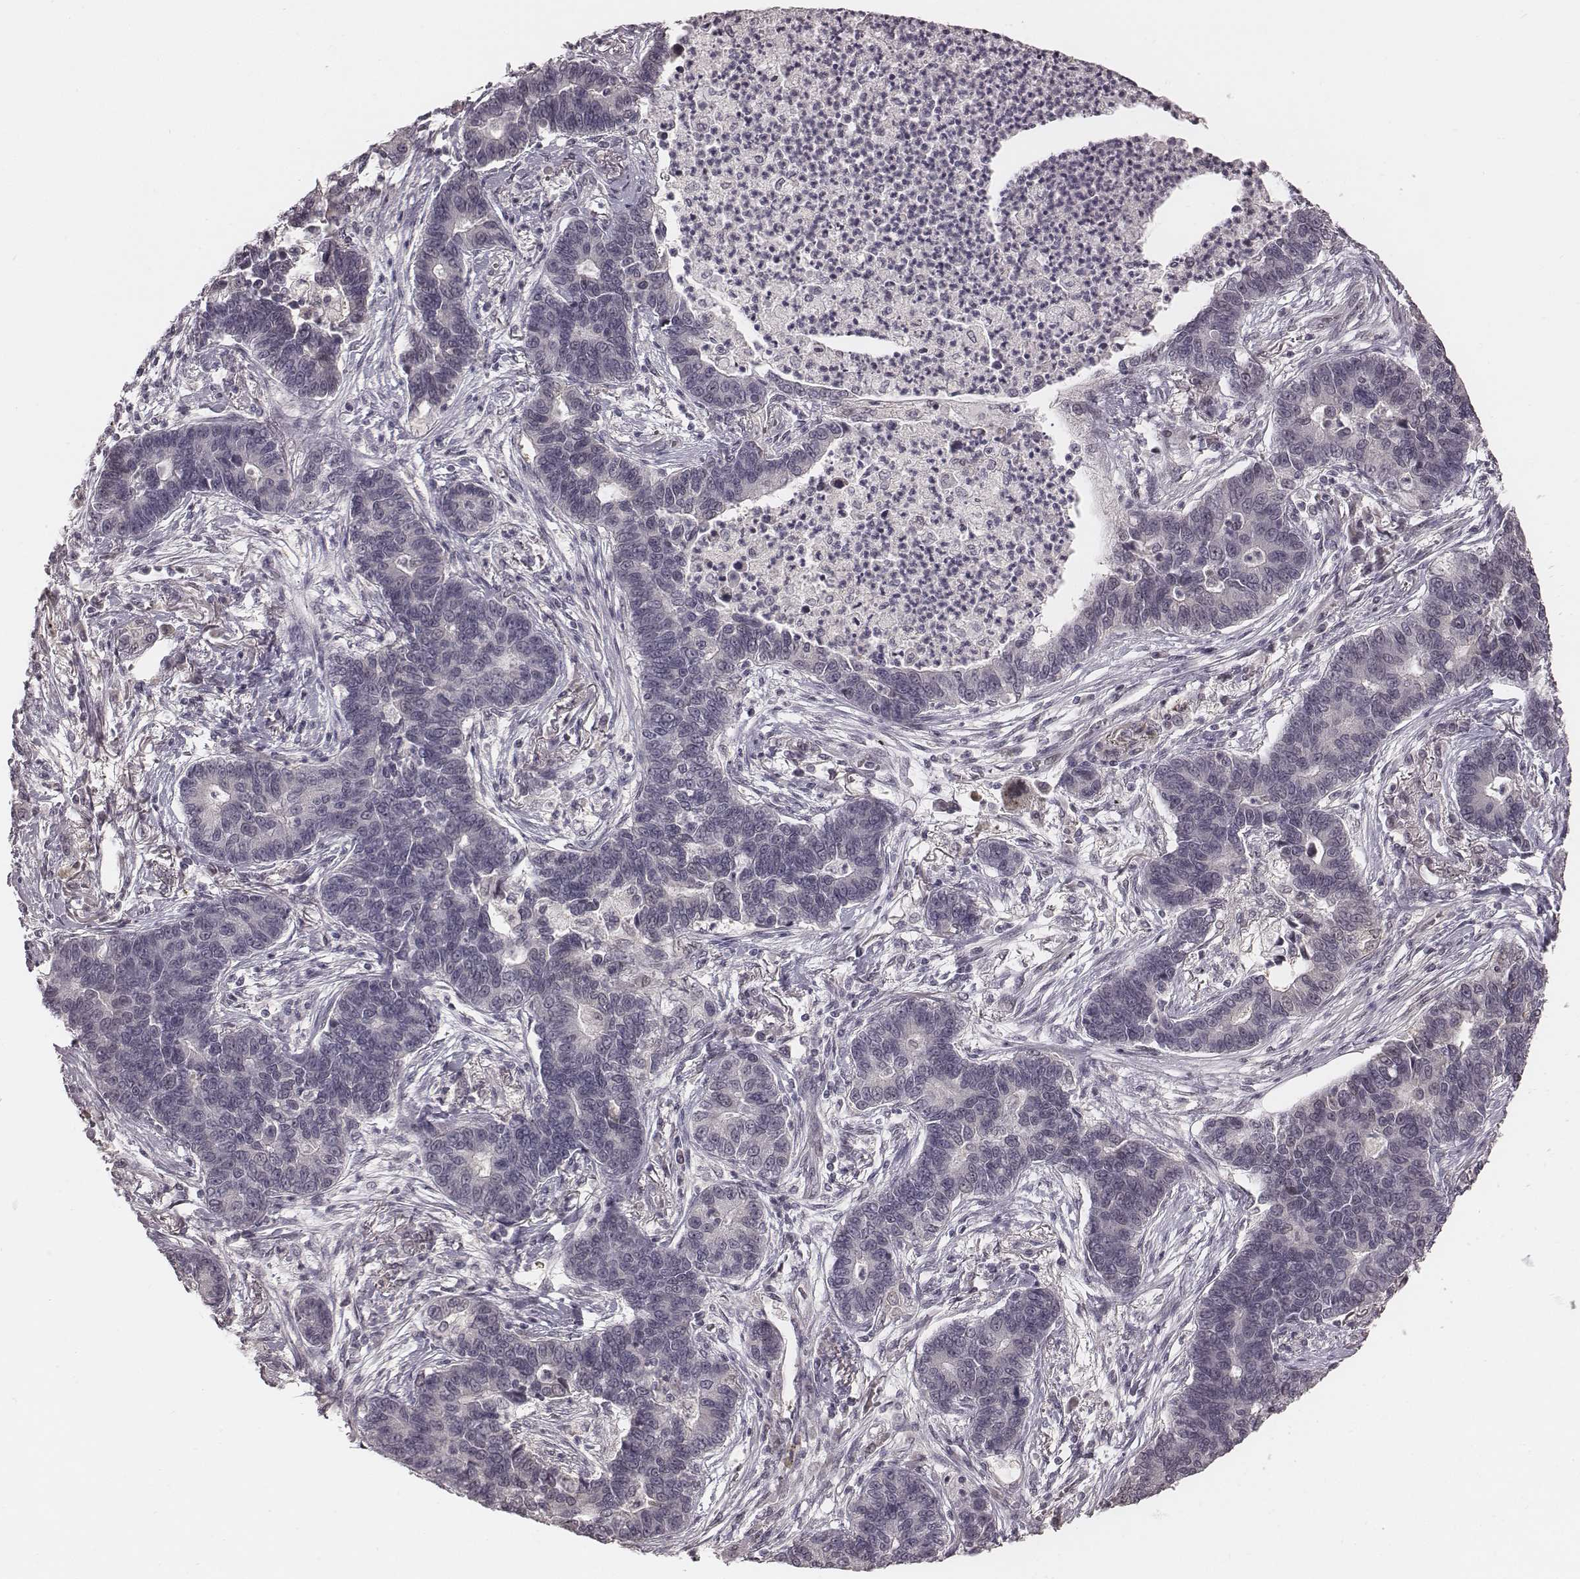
{"staining": {"intensity": "negative", "quantity": "none", "location": "none"}, "tissue": "lung cancer", "cell_type": "Tumor cells", "image_type": "cancer", "snomed": [{"axis": "morphology", "description": "Adenocarcinoma, NOS"}, {"axis": "topography", "description": "Lung"}], "caption": "Micrograph shows no protein positivity in tumor cells of lung cancer (adenocarcinoma) tissue. The staining is performed using DAB (3,3'-diaminobenzidine) brown chromogen with nuclei counter-stained in using hematoxylin.", "gene": "IQCG", "patient": {"sex": "female", "age": 57}}